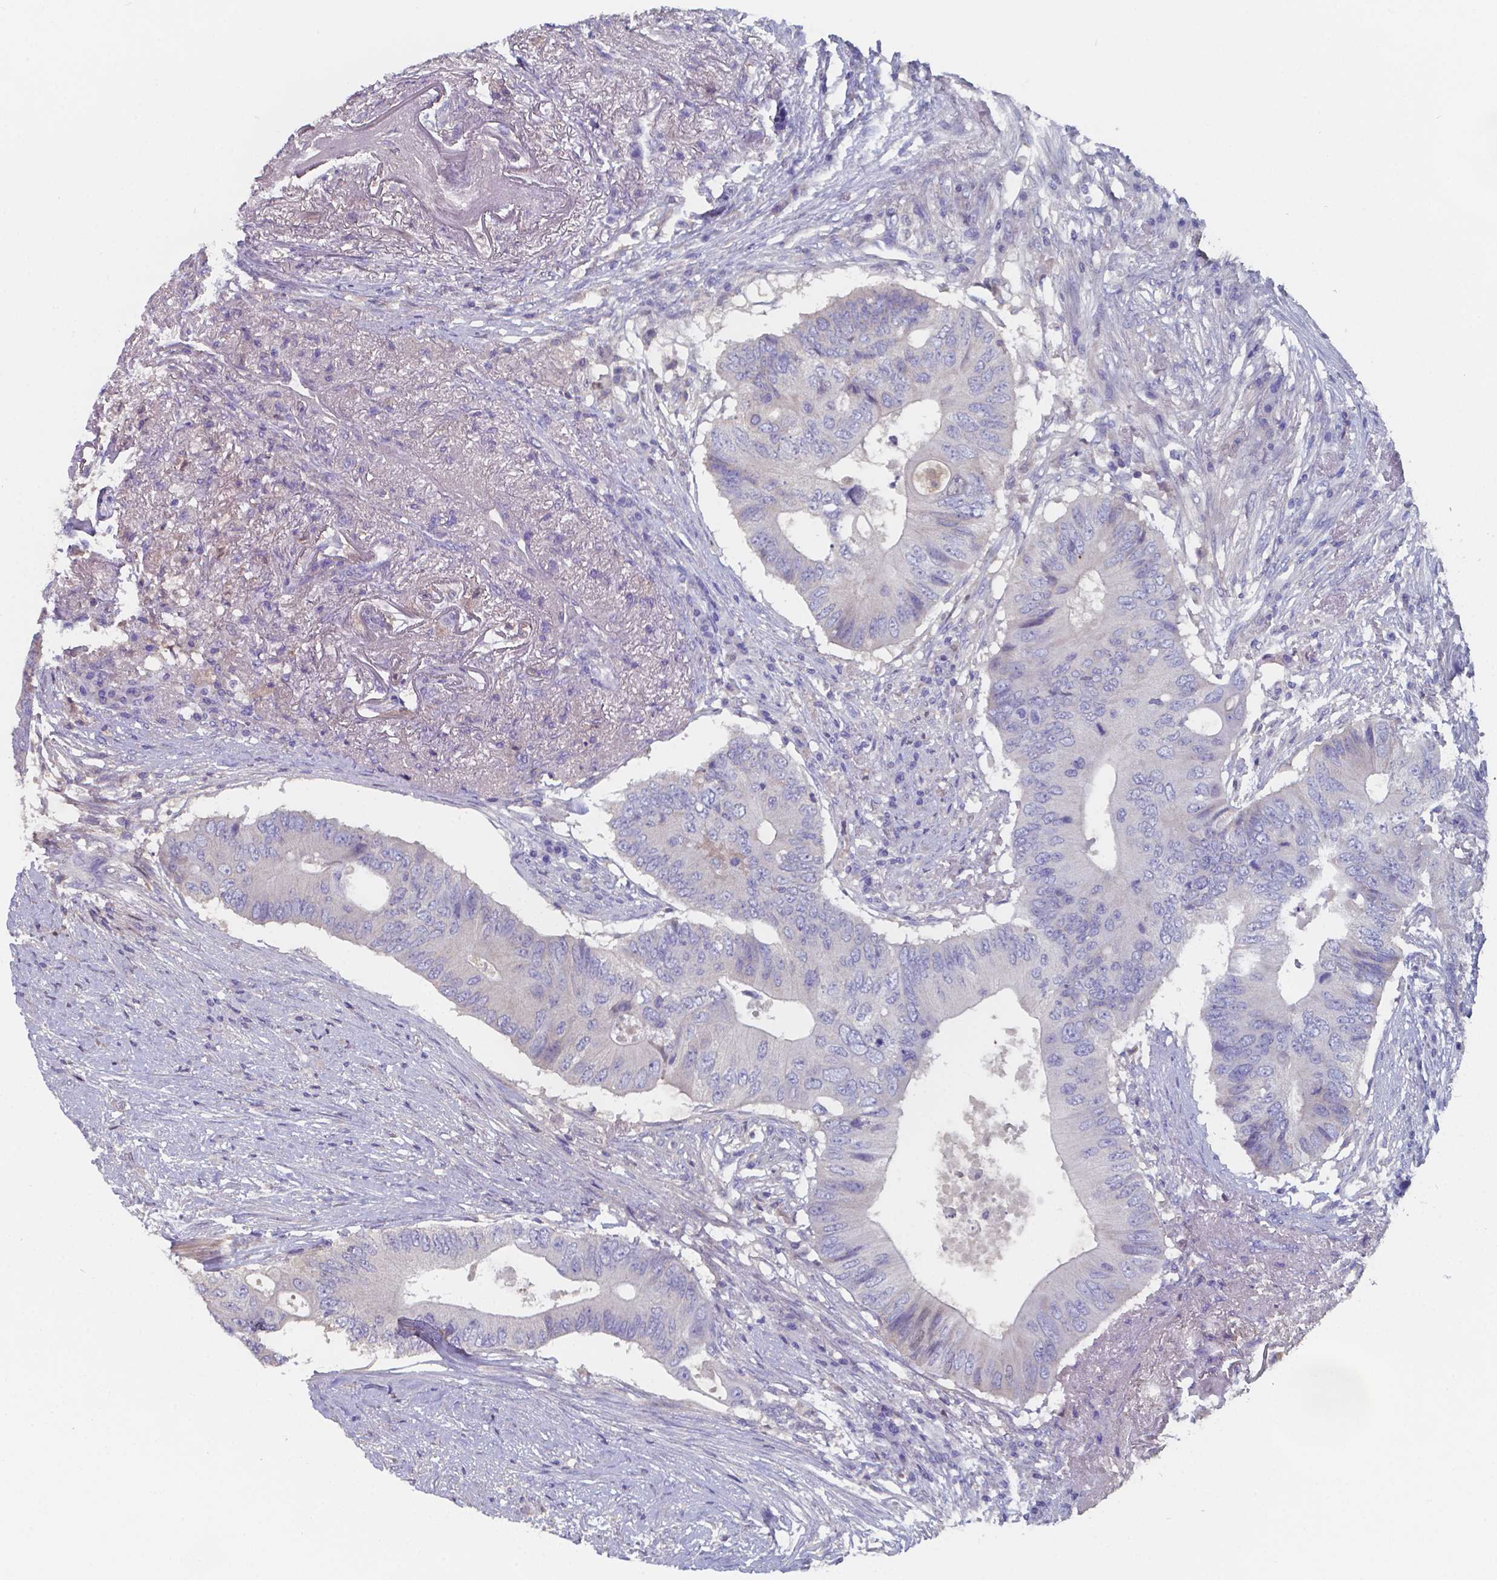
{"staining": {"intensity": "negative", "quantity": "none", "location": "none"}, "tissue": "colorectal cancer", "cell_type": "Tumor cells", "image_type": "cancer", "snomed": [{"axis": "morphology", "description": "Adenocarcinoma, NOS"}, {"axis": "topography", "description": "Colon"}], "caption": "This is a histopathology image of immunohistochemistry staining of colorectal adenocarcinoma, which shows no positivity in tumor cells.", "gene": "BTBD17", "patient": {"sex": "male", "age": 71}}